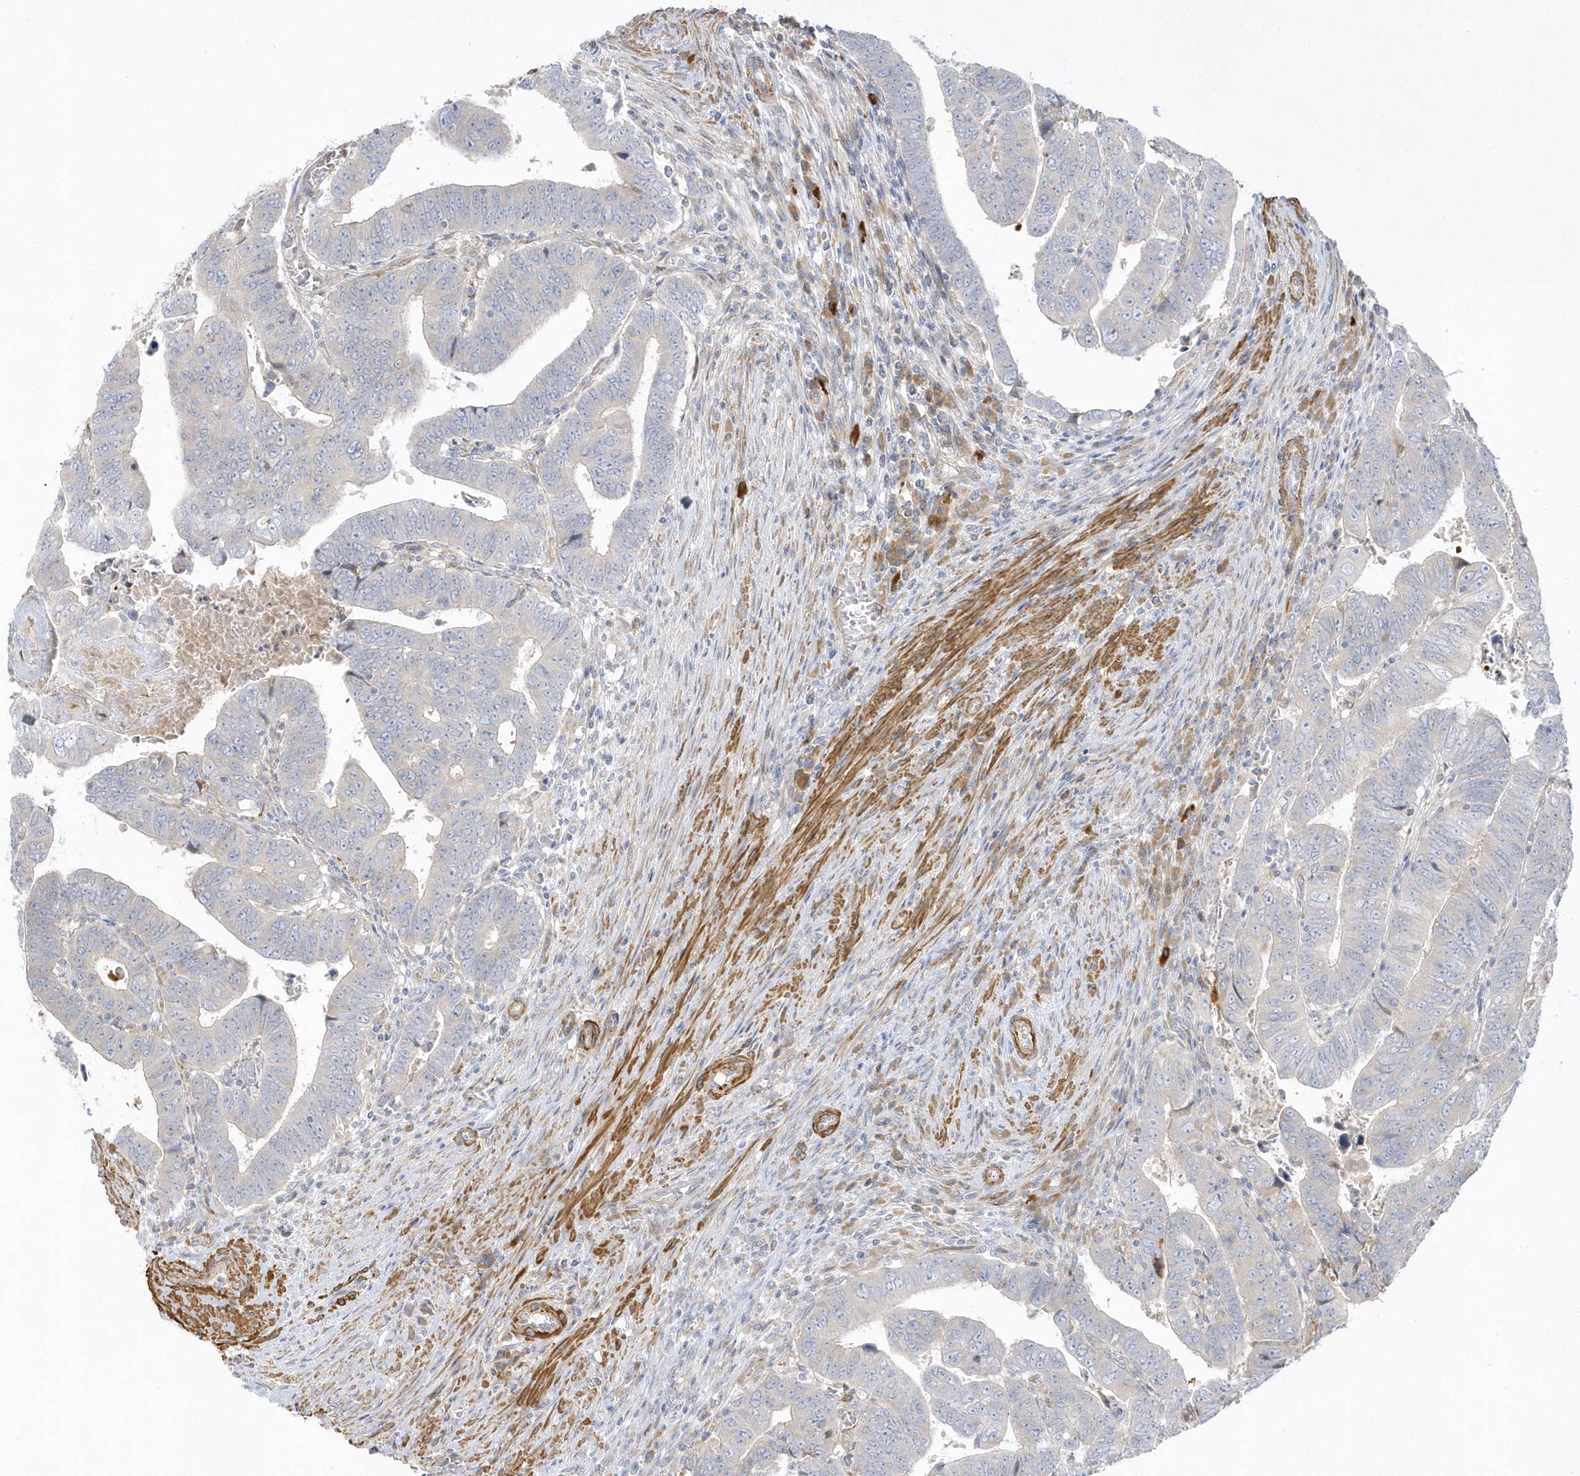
{"staining": {"intensity": "negative", "quantity": "none", "location": "none"}, "tissue": "colorectal cancer", "cell_type": "Tumor cells", "image_type": "cancer", "snomed": [{"axis": "morphology", "description": "Normal tissue, NOS"}, {"axis": "morphology", "description": "Adenocarcinoma, NOS"}, {"axis": "topography", "description": "Rectum"}], "caption": "Protein analysis of colorectal cancer (adenocarcinoma) shows no significant expression in tumor cells. (DAB (3,3'-diaminobenzidine) immunohistochemistry (IHC), high magnification).", "gene": "THADA", "patient": {"sex": "female", "age": 65}}